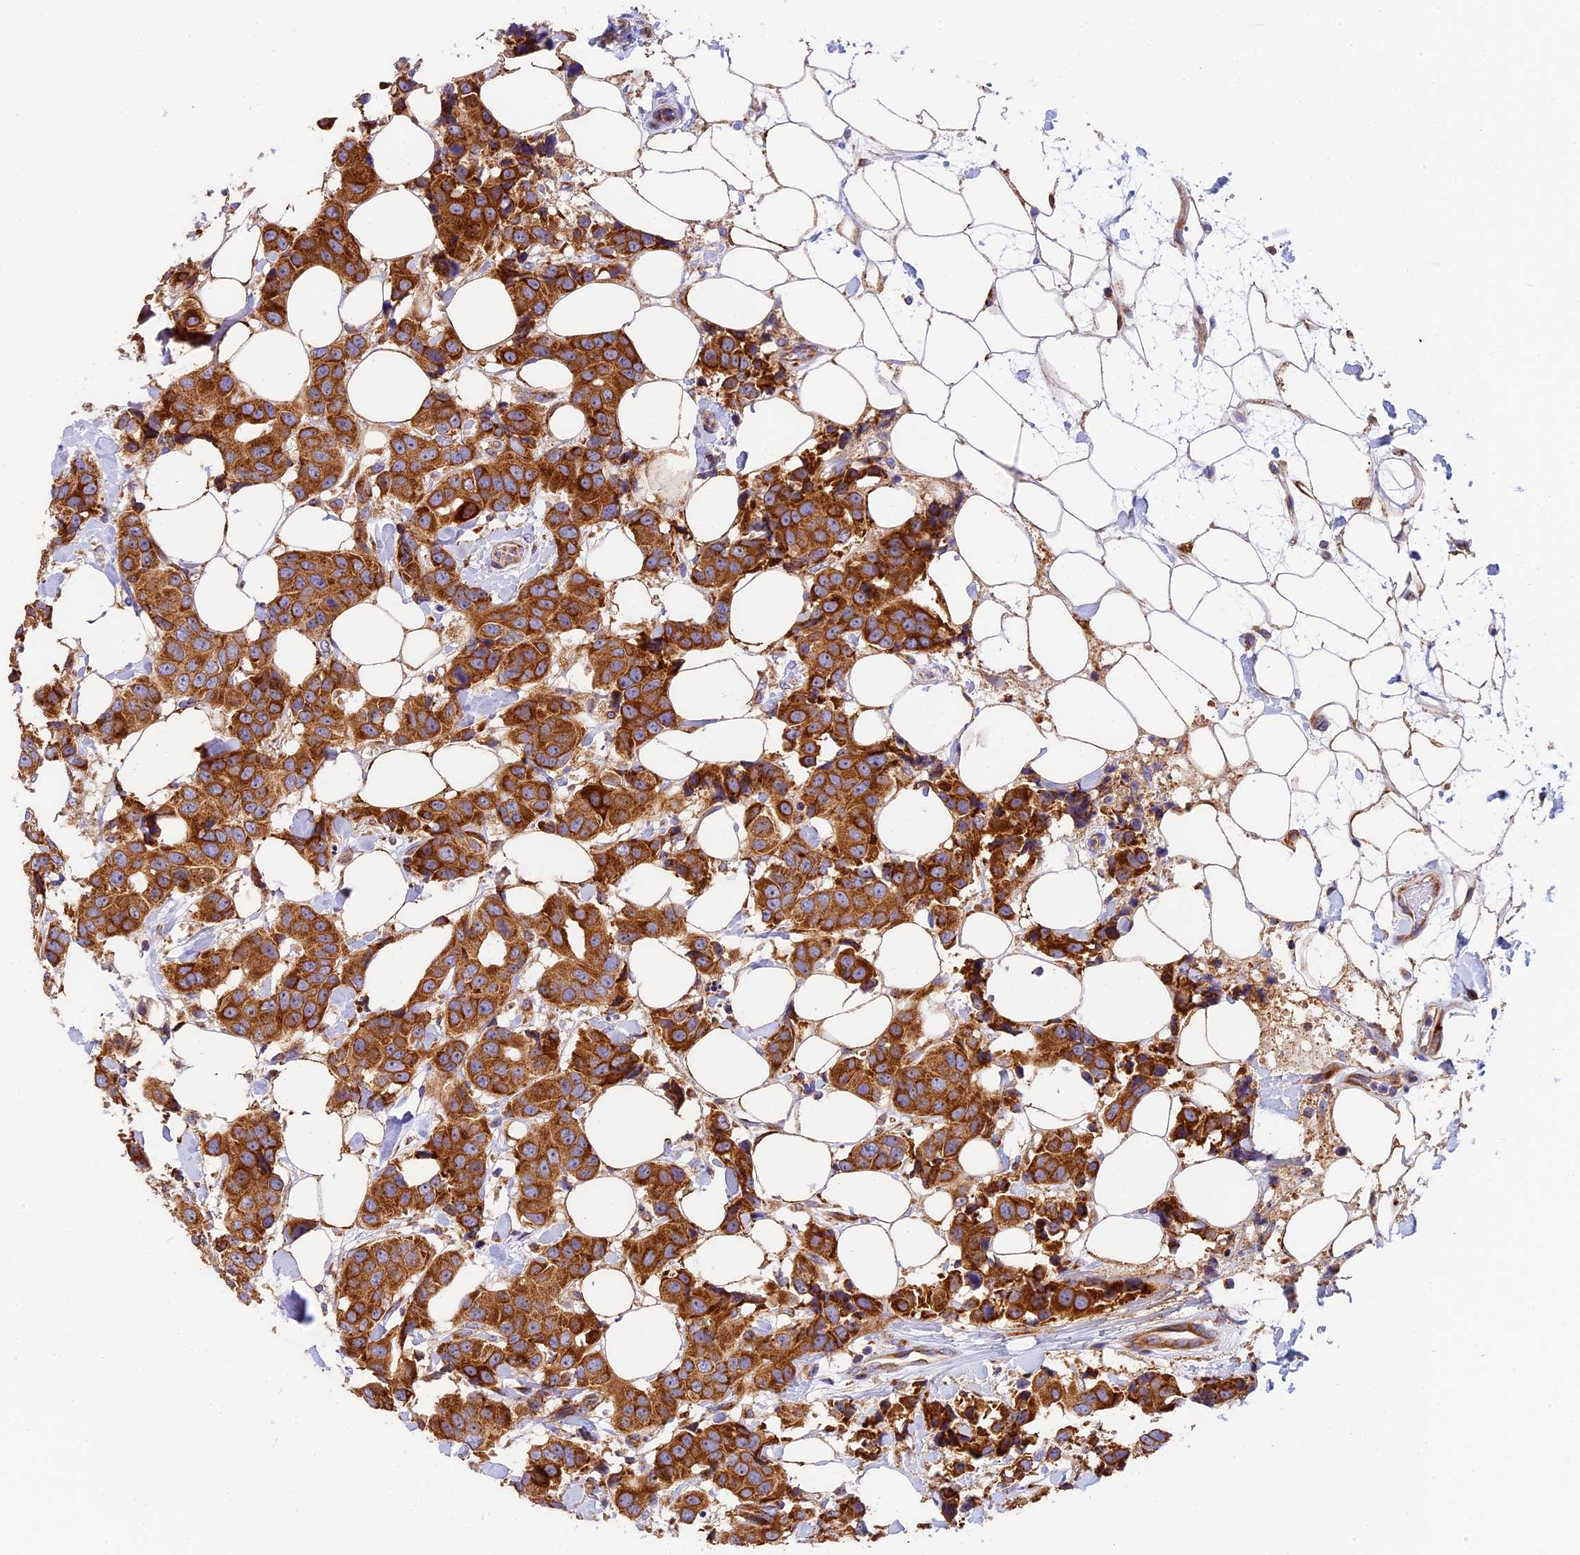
{"staining": {"intensity": "strong", "quantity": ">75%", "location": "cytoplasmic/membranous"}, "tissue": "breast cancer", "cell_type": "Tumor cells", "image_type": "cancer", "snomed": [{"axis": "morphology", "description": "Normal tissue, NOS"}, {"axis": "morphology", "description": "Duct carcinoma"}, {"axis": "topography", "description": "Breast"}], "caption": "Immunohistochemistry histopathology image of neoplastic tissue: human breast cancer stained using IHC reveals high levels of strong protein expression localized specifically in the cytoplasmic/membranous of tumor cells, appearing as a cytoplasmic/membranous brown color.", "gene": "MRAS", "patient": {"sex": "female", "age": 39}}